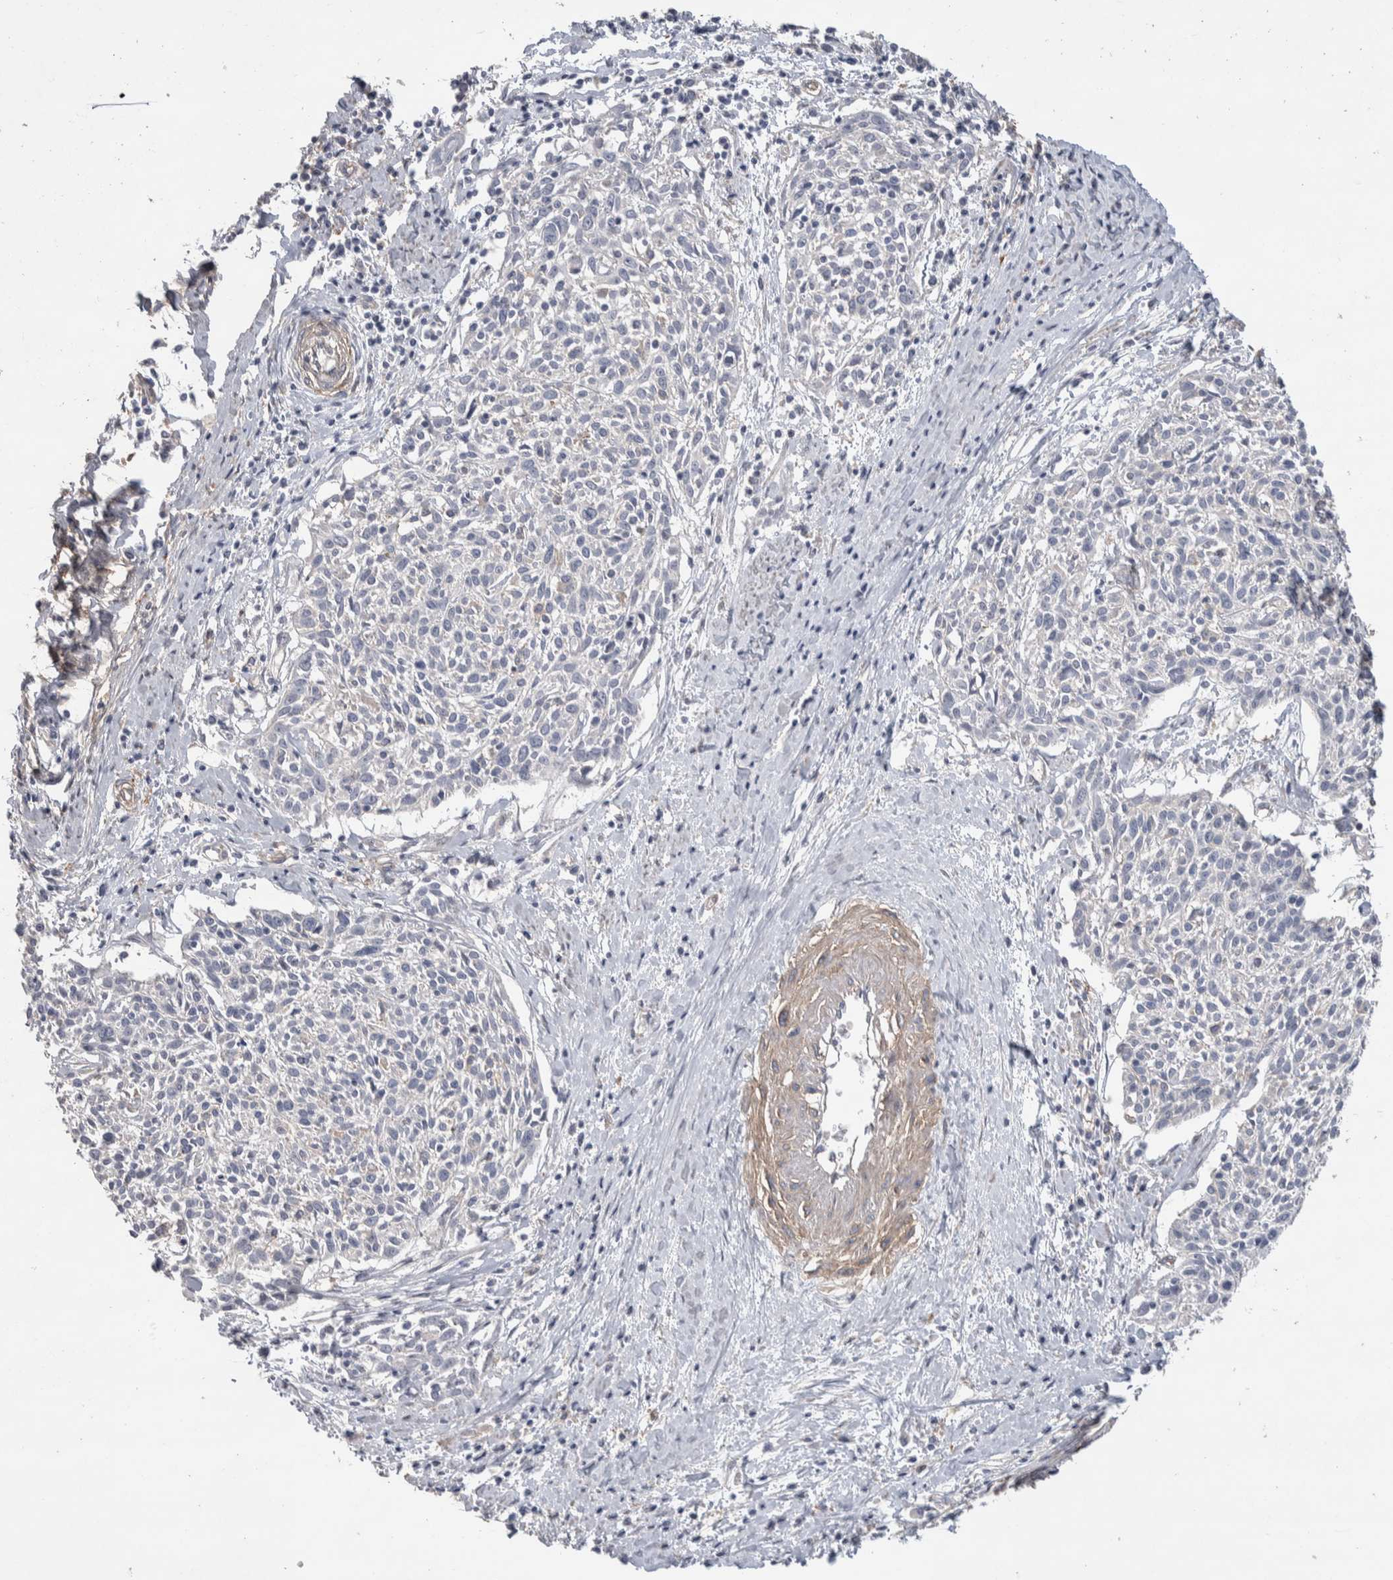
{"staining": {"intensity": "negative", "quantity": "none", "location": "none"}, "tissue": "cervical cancer", "cell_type": "Tumor cells", "image_type": "cancer", "snomed": [{"axis": "morphology", "description": "Squamous cell carcinoma, NOS"}, {"axis": "topography", "description": "Cervix"}], "caption": "Tumor cells show no significant staining in cervical cancer.", "gene": "GCNA", "patient": {"sex": "female", "age": 51}}